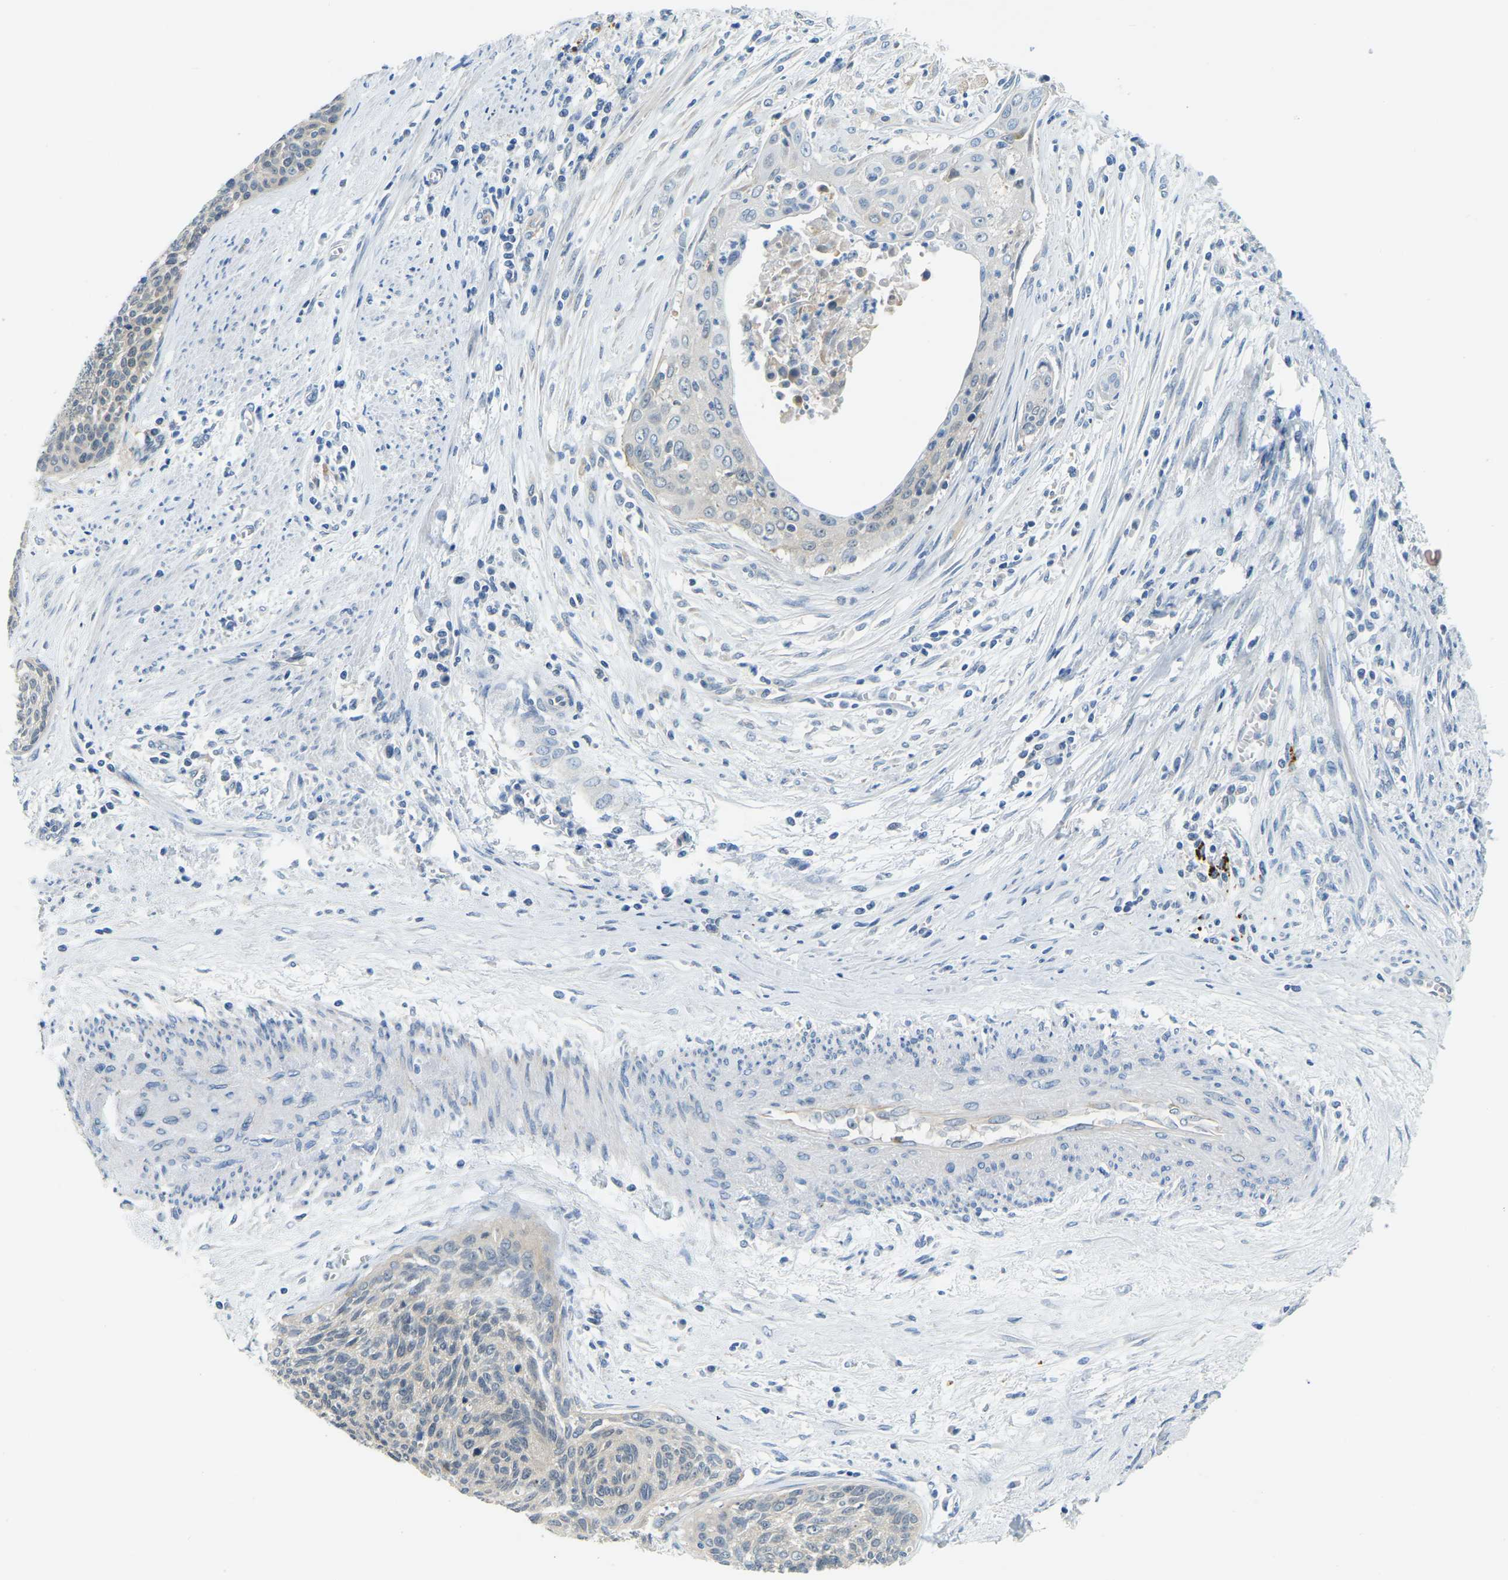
{"staining": {"intensity": "negative", "quantity": "none", "location": "none"}, "tissue": "cervical cancer", "cell_type": "Tumor cells", "image_type": "cancer", "snomed": [{"axis": "morphology", "description": "Squamous cell carcinoma, NOS"}, {"axis": "topography", "description": "Cervix"}], "caption": "DAB (3,3'-diaminobenzidine) immunohistochemical staining of human squamous cell carcinoma (cervical) displays no significant positivity in tumor cells. (DAB (3,3'-diaminobenzidine) immunohistochemistry with hematoxylin counter stain).", "gene": "NME8", "patient": {"sex": "female", "age": 55}}